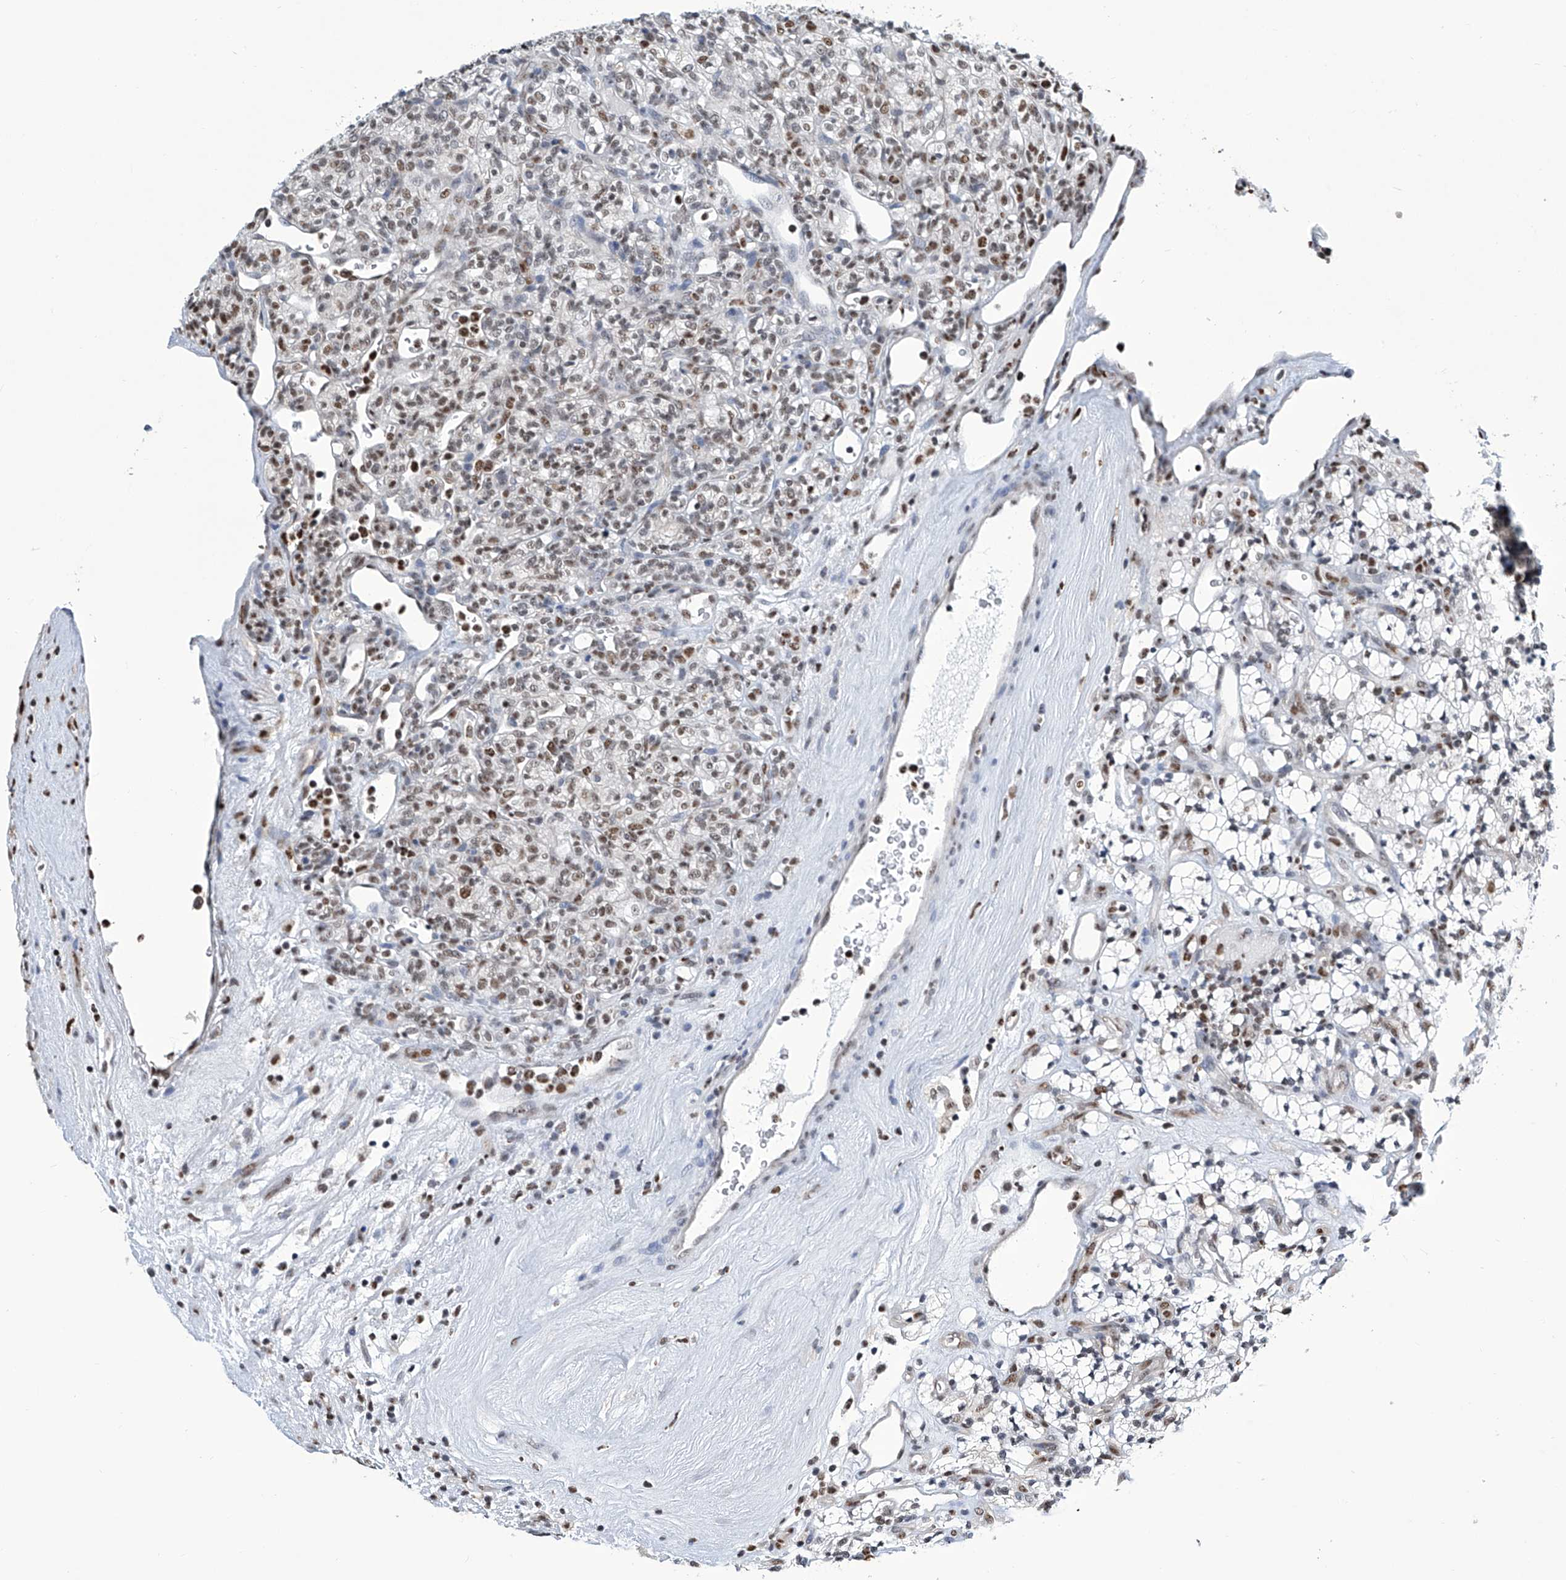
{"staining": {"intensity": "moderate", "quantity": "<25%", "location": "nuclear"}, "tissue": "renal cancer", "cell_type": "Tumor cells", "image_type": "cancer", "snomed": [{"axis": "morphology", "description": "Adenocarcinoma, NOS"}, {"axis": "topography", "description": "Kidney"}], "caption": "This histopathology image demonstrates IHC staining of human renal cancer (adenocarcinoma), with low moderate nuclear positivity in about <25% of tumor cells.", "gene": "SREBF2", "patient": {"sex": "male", "age": 77}}